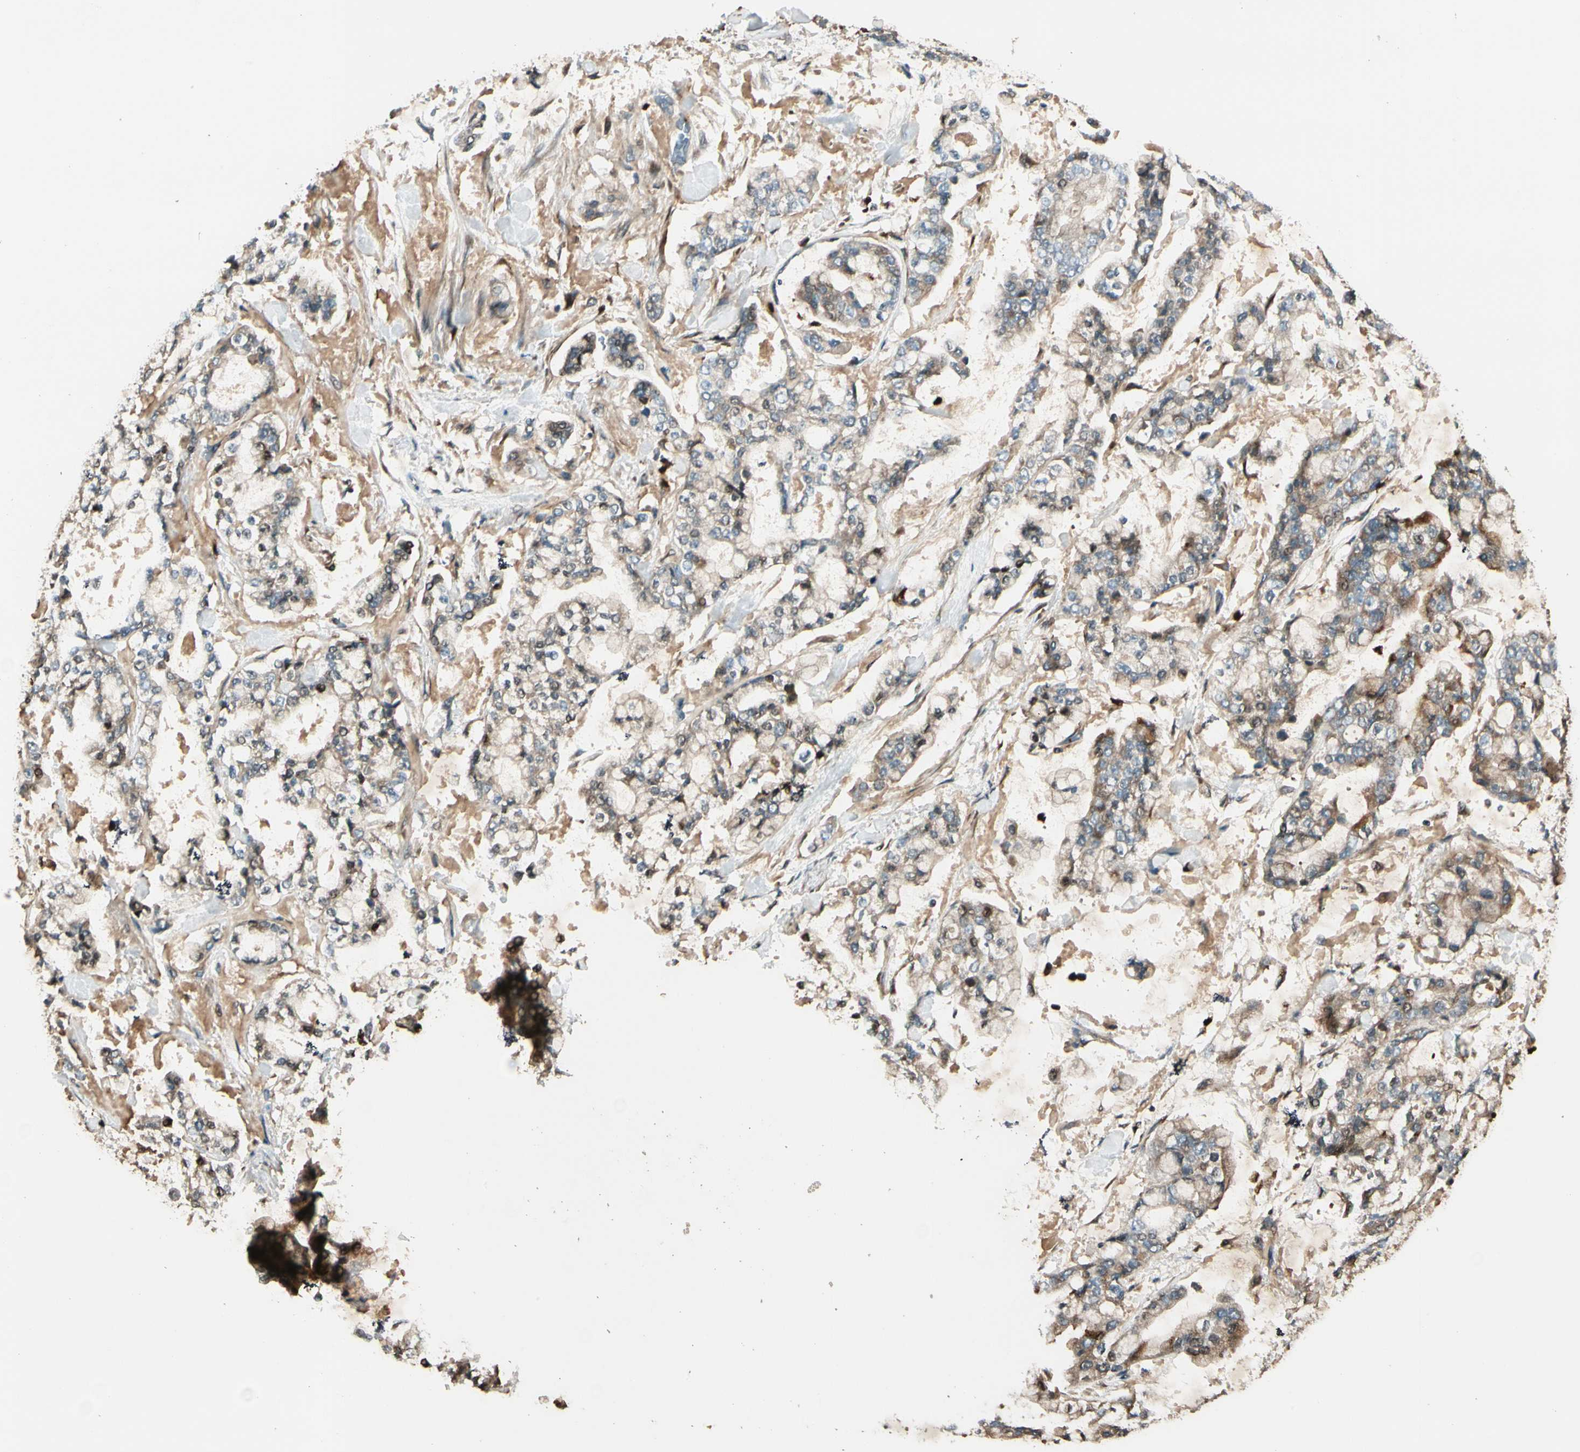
{"staining": {"intensity": "weak", "quantity": ">75%", "location": "cytoplasmic/membranous"}, "tissue": "stomach cancer", "cell_type": "Tumor cells", "image_type": "cancer", "snomed": [{"axis": "morphology", "description": "Normal tissue, NOS"}, {"axis": "morphology", "description": "Adenocarcinoma, NOS"}, {"axis": "topography", "description": "Stomach, upper"}, {"axis": "topography", "description": "Stomach"}], "caption": "Immunohistochemistry (IHC) (DAB) staining of human adenocarcinoma (stomach) shows weak cytoplasmic/membranous protein positivity in about >75% of tumor cells. (Stains: DAB (3,3'-diaminobenzidine) in brown, nuclei in blue, Microscopy: brightfield microscopy at high magnification).", "gene": "STX11", "patient": {"sex": "male", "age": 76}}